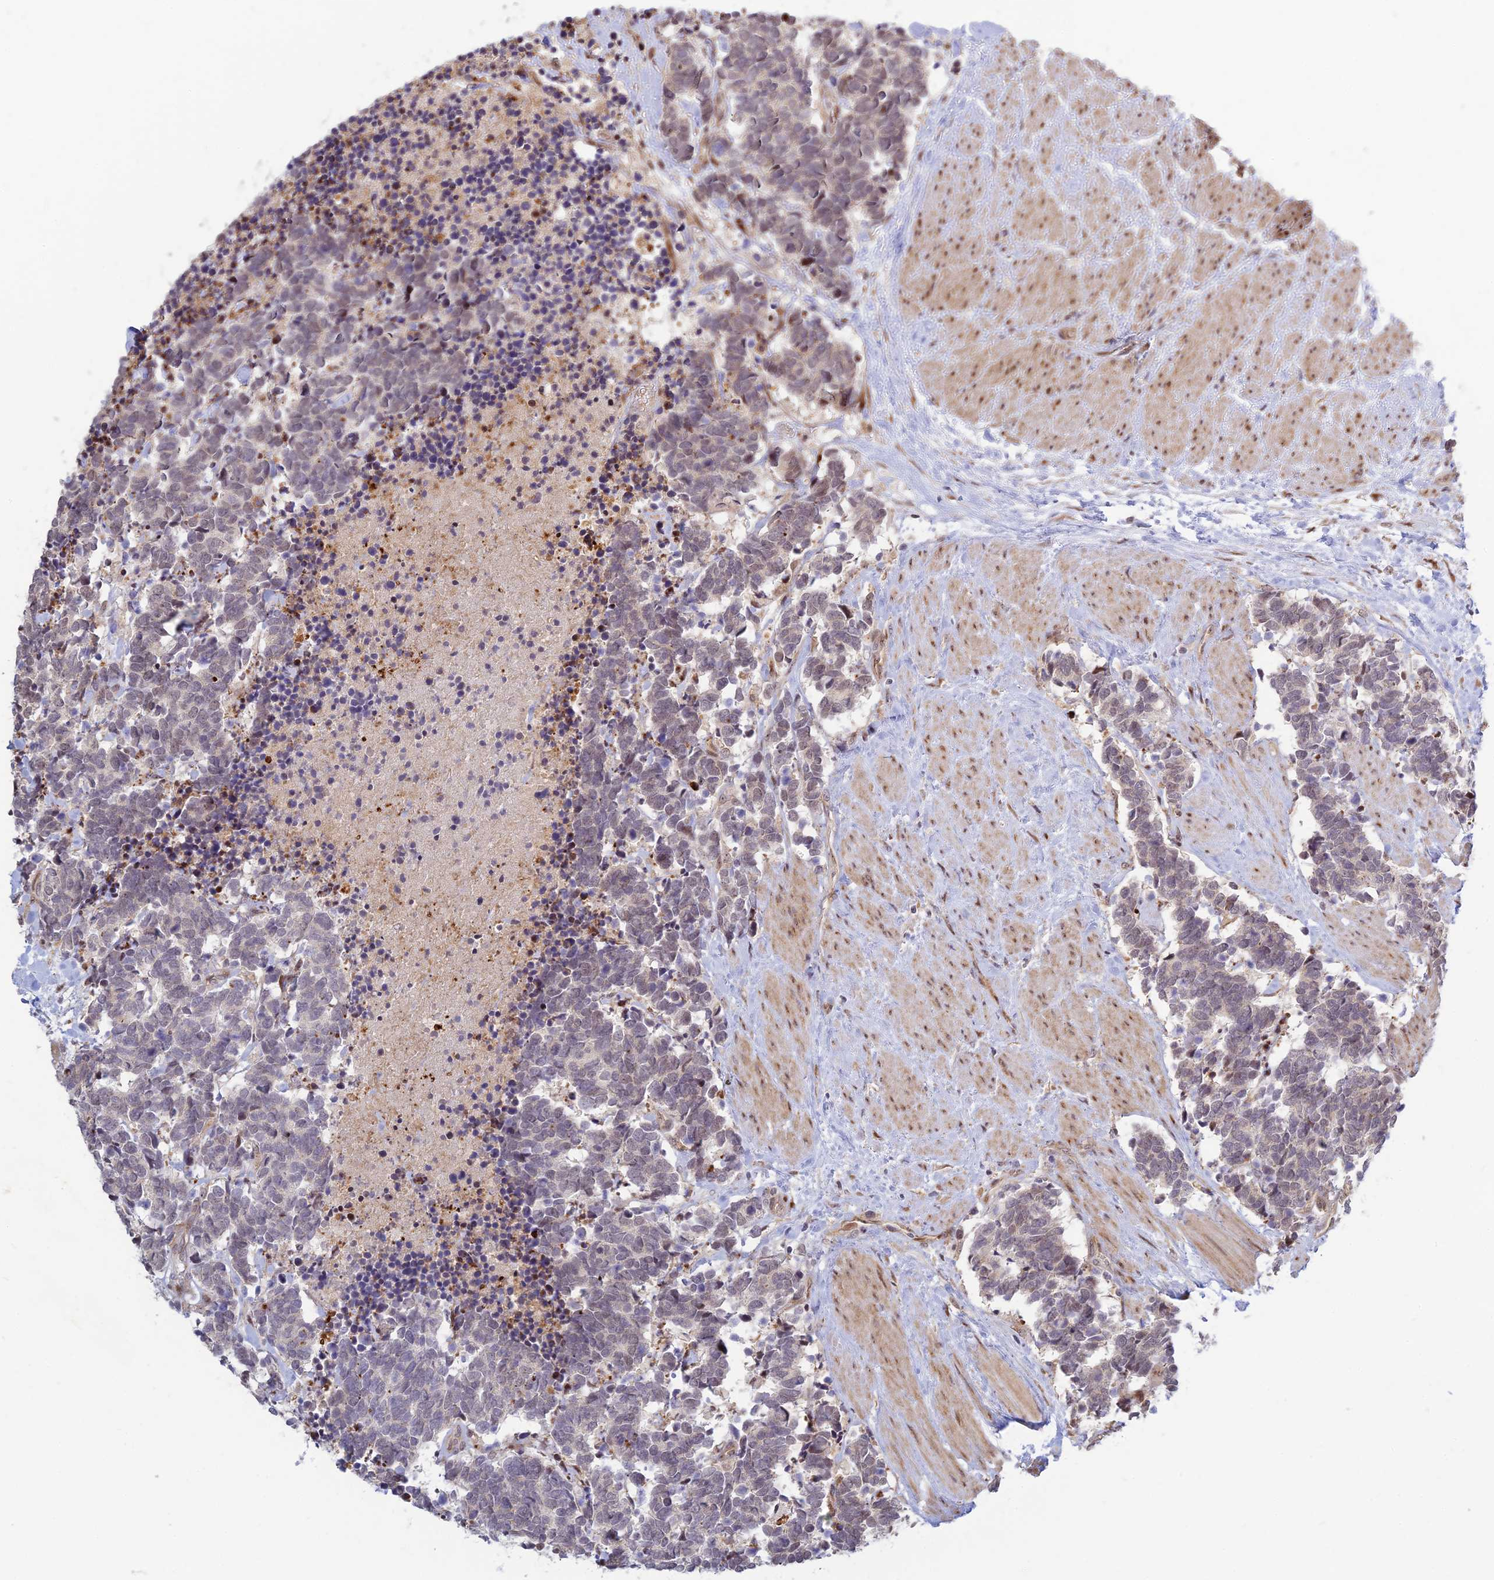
{"staining": {"intensity": "negative", "quantity": "none", "location": "none"}, "tissue": "carcinoid", "cell_type": "Tumor cells", "image_type": "cancer", "snomed": [{"axis": "morphology", "description": "Carcinoma, NOS"}, {"axis": "morphology", "description": "Carcinoid, malignant, NOS"}, {"axis": "topography", "description": "Prostate"}], "caption": "This is an immunohistochemistry histopathology image of human carcinoid. There is no expression in tumor cells.", "gene": "UFSP2", "patient": {"sex": "male", "age": 57}}